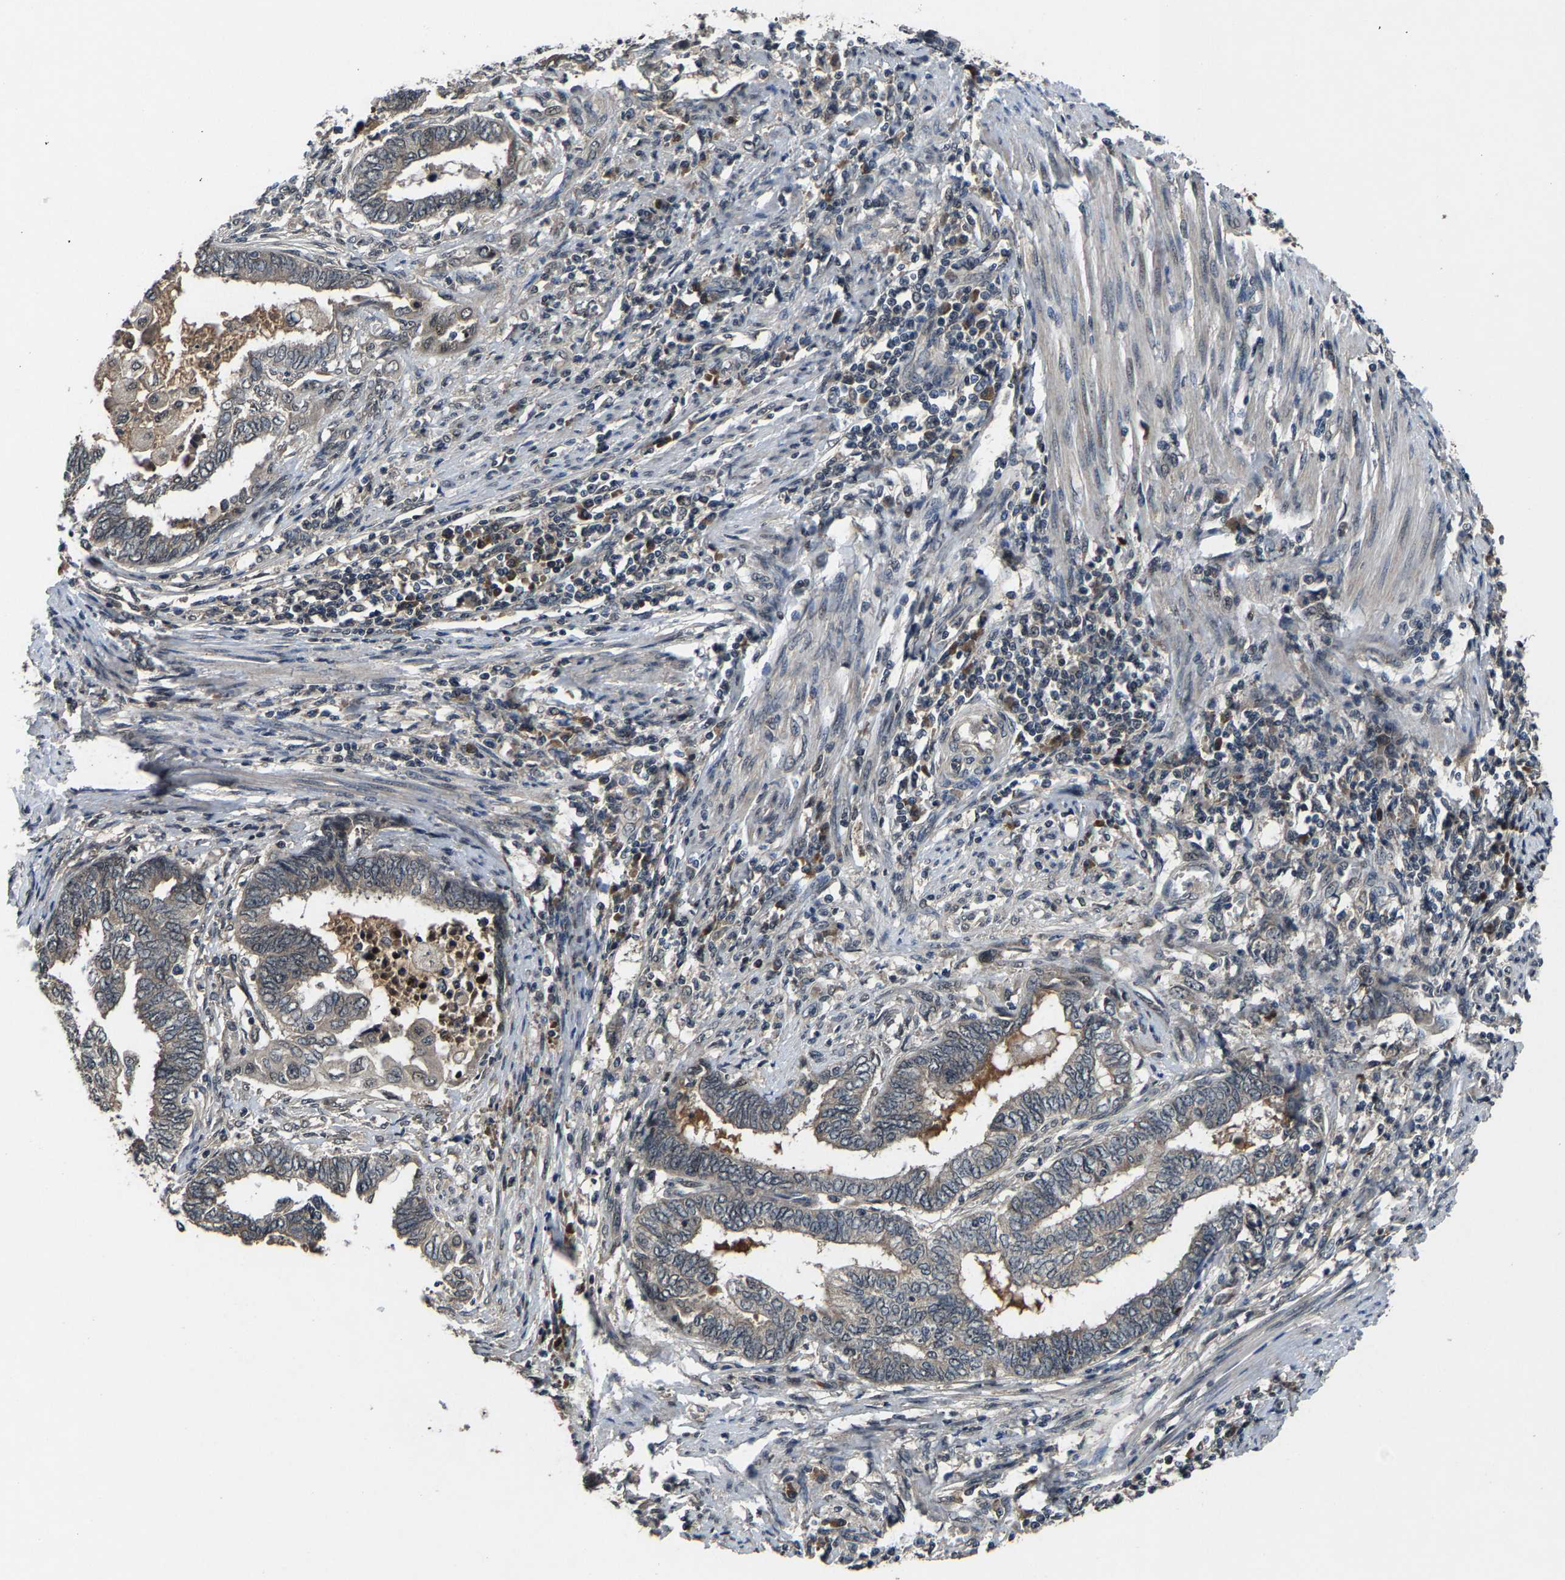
{"staining": {"intensity": "weak", "quantity": "<25%", "location": "cytoplasmic/membranous"}, "tissue": "endometrial cancer", "cell_type": "Tumor cells", "image_type": "cancer", "snomed": [{"axis": "morphology", "description": "Adenocarcinoma, NOS"}, {"axis": "topography", "description": "Uterus"}, {"axis": "topography", "description": "Endometrium"}], "caption": "This is an immunohistochemistry histopathology image of human adenocarcinoma (endometrial). There is no expression in tumor cells.", "gene": "HUWE1", "patient": {"sex": "female", "age": 70}}